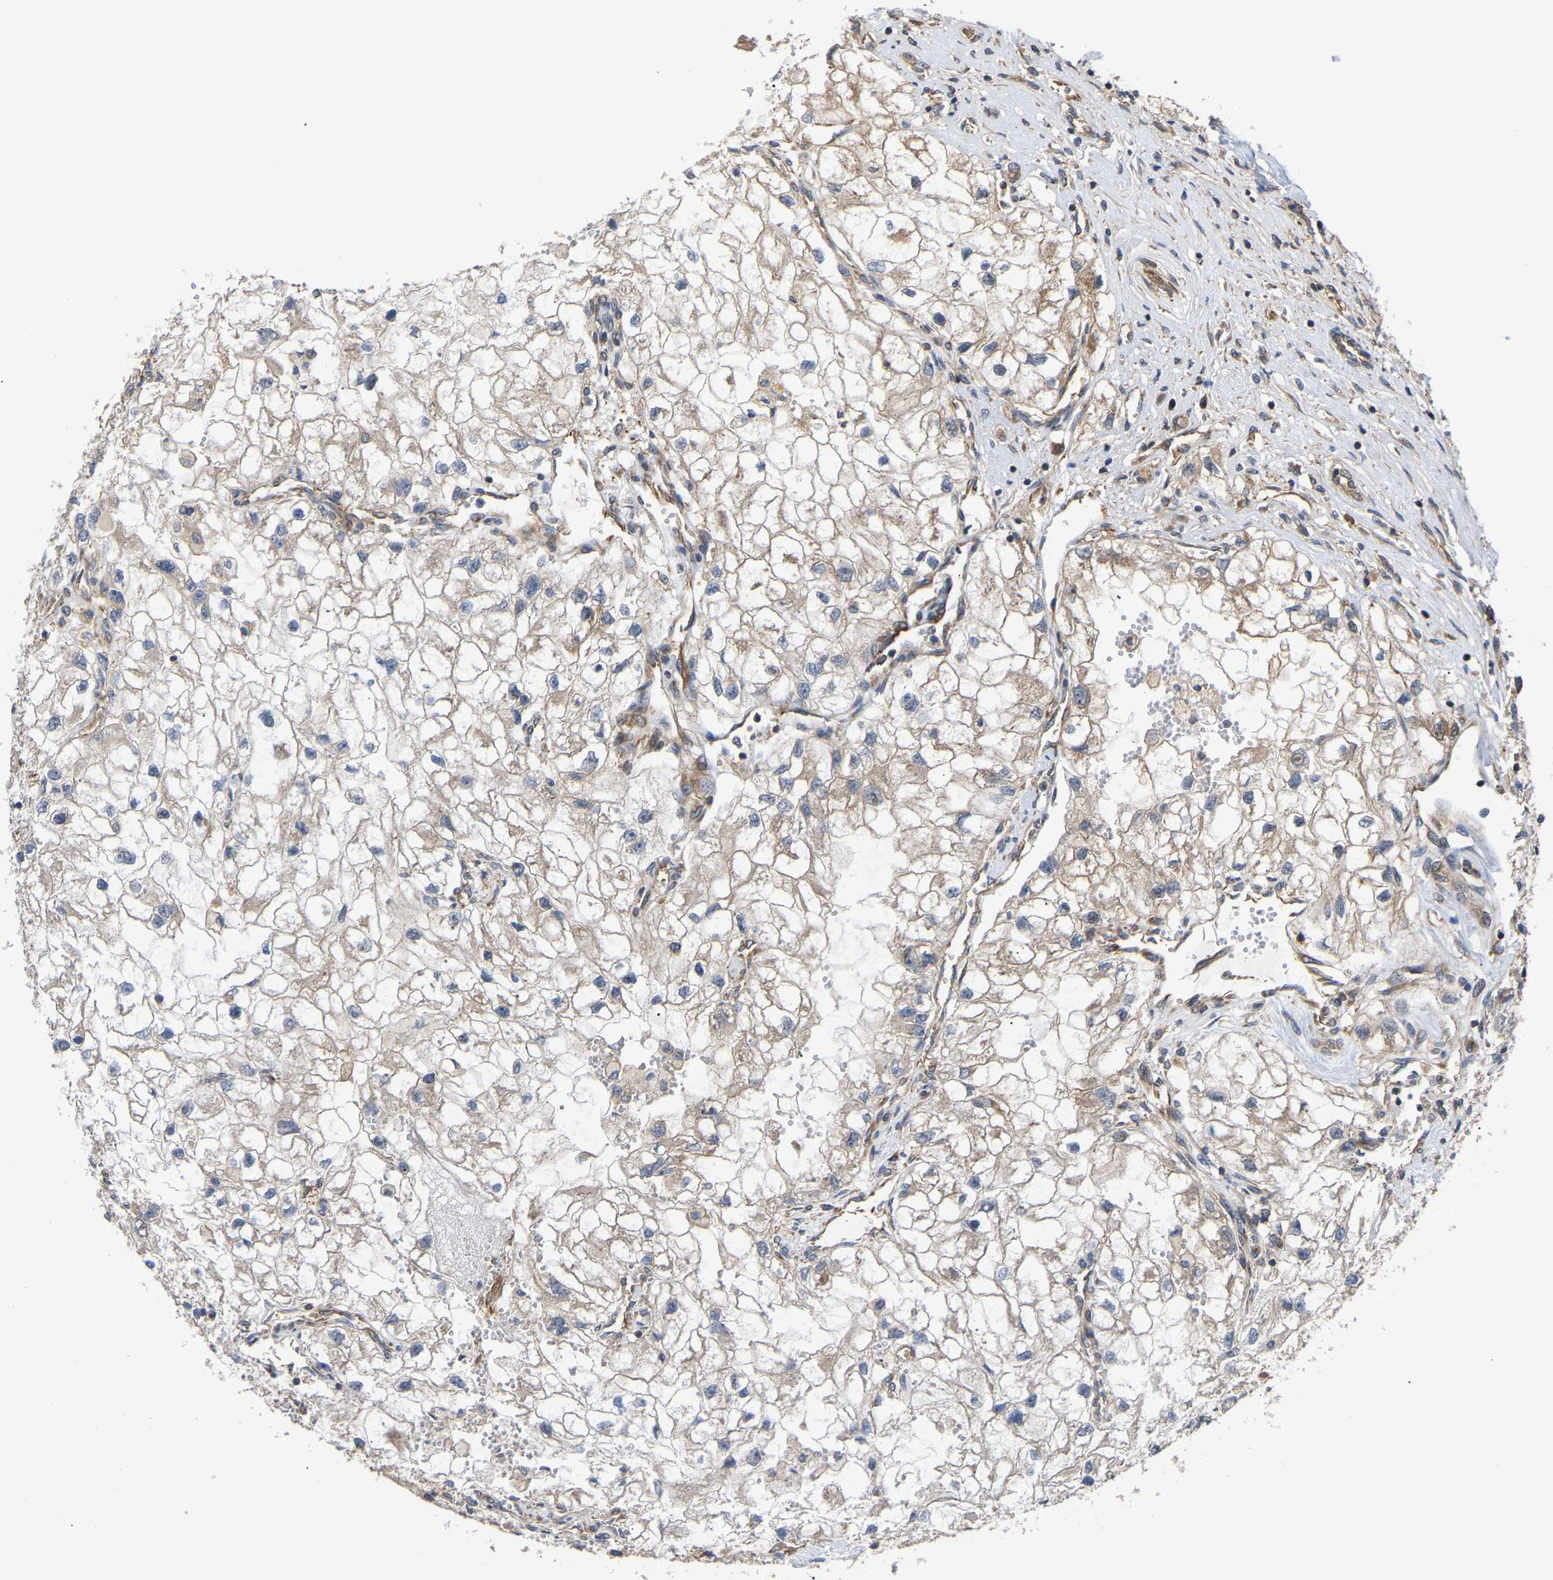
{"staining": {"intensity": "moderate", "quantity": "25%-75%", "location": "cytoplasmic/membranous"}, "tissue": "renal cancer", "cell_type": "Tumor cells", "image_type": "cancer", "snomed": [{"axis": "morphology", "description": "Adenocarcinoma, NOS"}, {"axis": "topography", "description": "Kidney"}], "caption": "This is a micrograph of immunohistochemistry (IHC) staining of renal adenocarcinoma, which shows moderate staining in the cytoplasmic/membranous of tumor cells.", "gene": "LAPTM4B", "patient": {"sex": "female", "age": 70}}